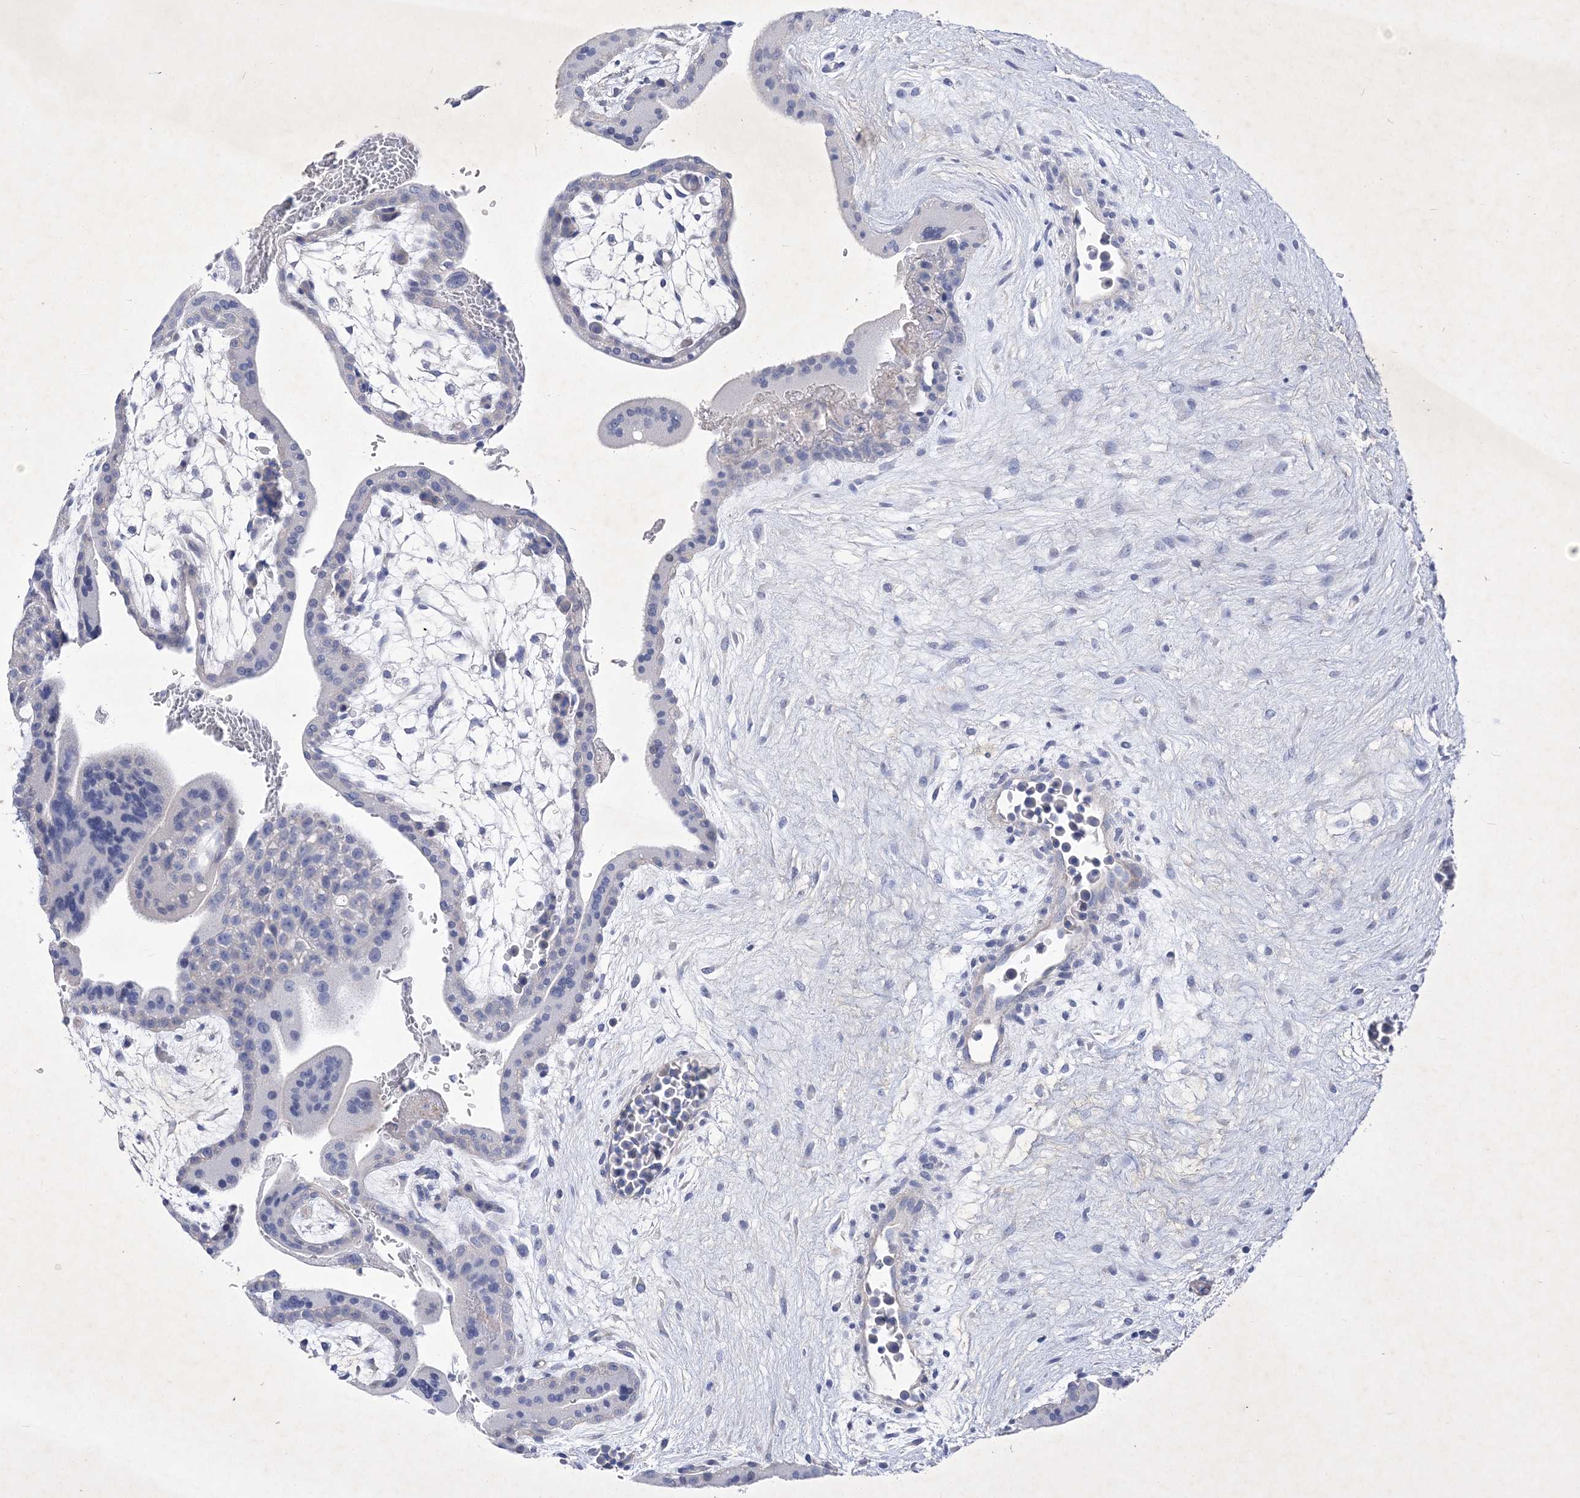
{"staining": {"intensity": "negative", "quantity": "none", "location": "none"}, "tissue": "placenta", "cell_type": "Trophoblastic cells", "image_type": "normal", "snomed": [{"axis": "morphology", "description": "Normal tissue, NOS"}, {"axis": "topography", "description": "Placenta"}], "caption": "High power microscopy histopathology image of an immunohistochemistry (IHC) micrograph of normal placenta, revealing no significant staining in trophoblastic cells.", "gene": "GPN1", "patient": {"sex": "female", "age": 35}}